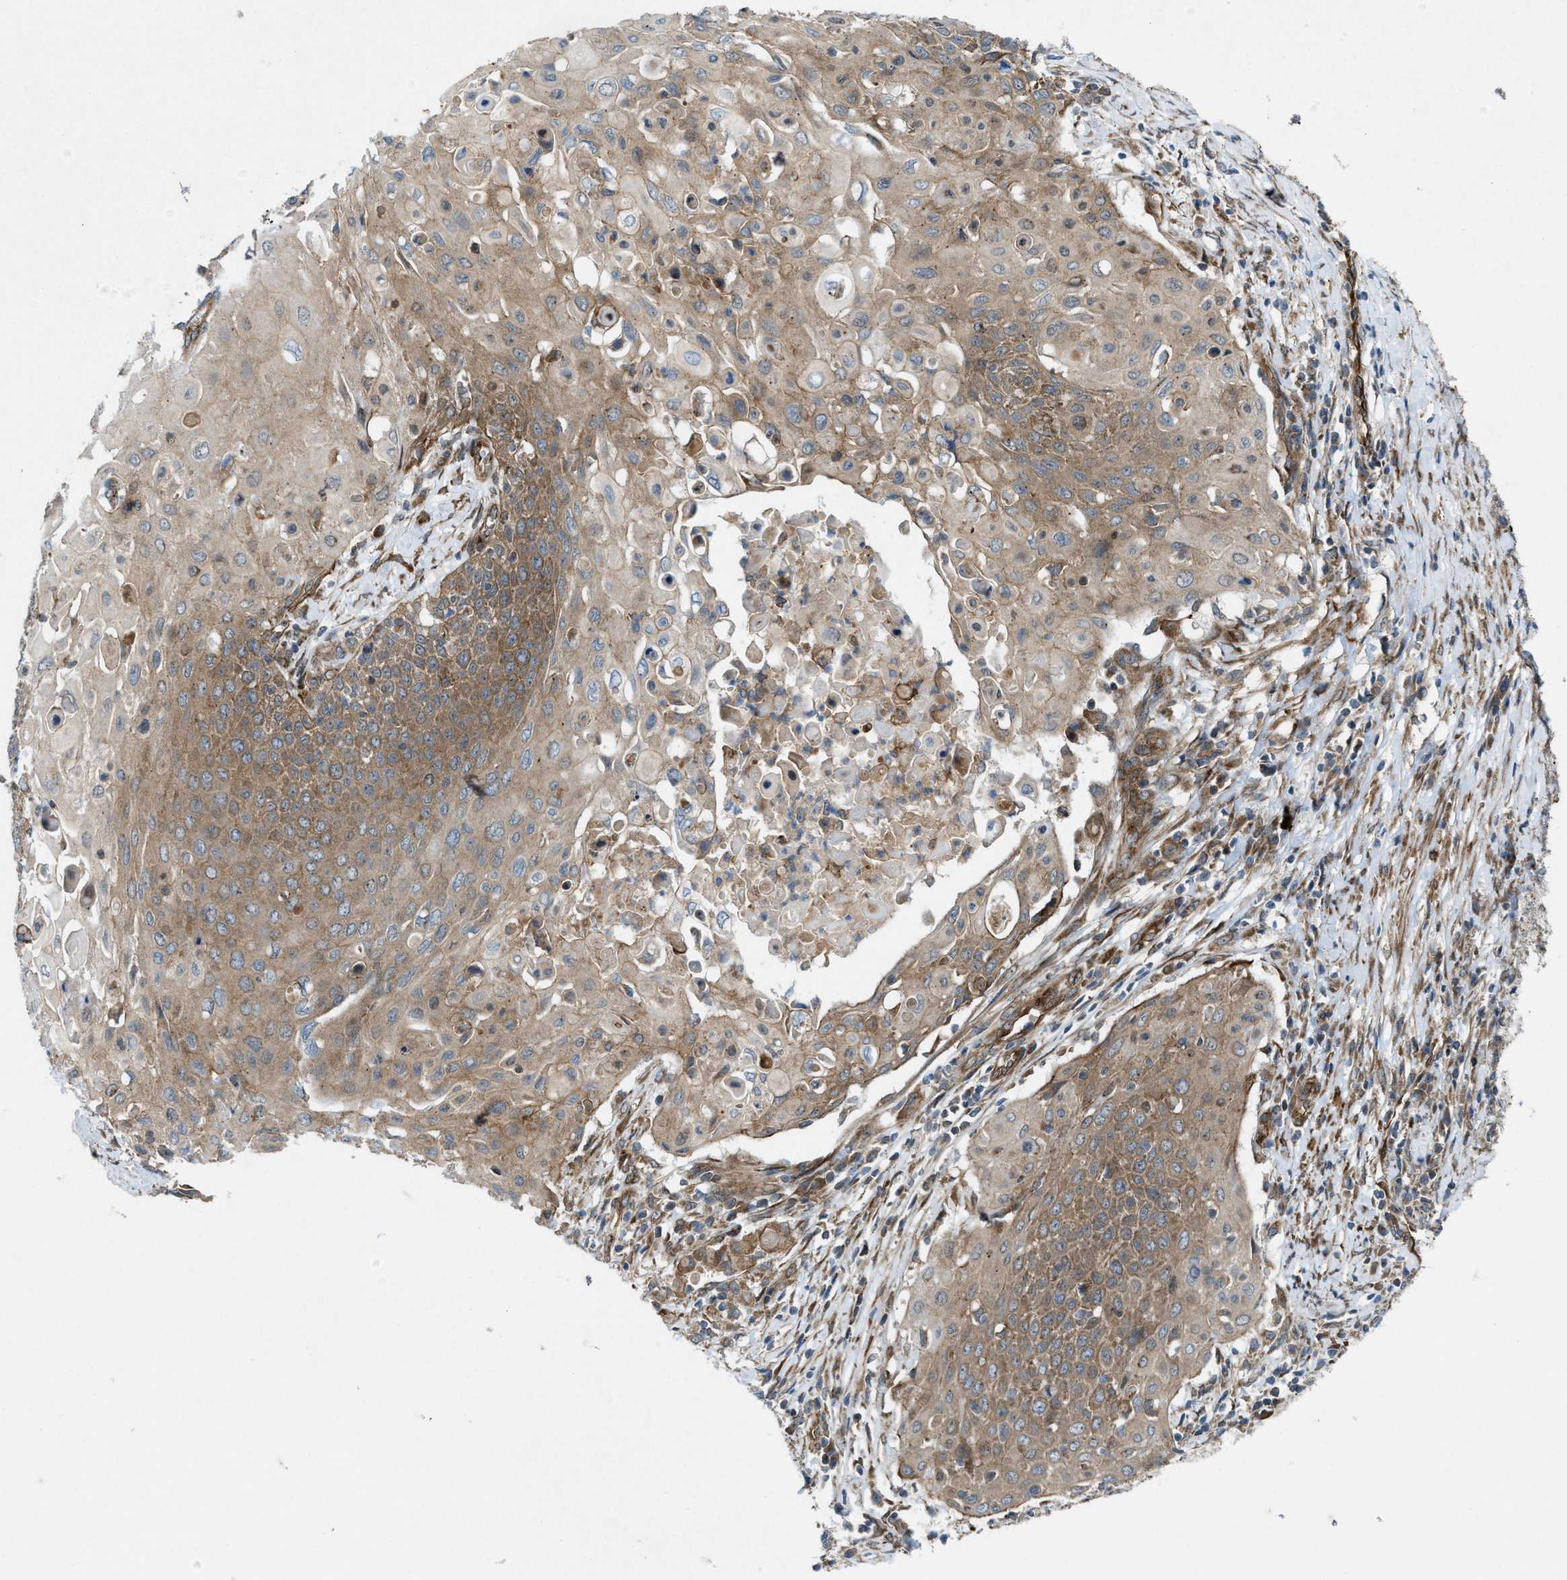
{"staining": {"intensity": "moderate", "quantity": ">75%", "location": "cytoplasmic/membranous"}, "tissue": "cervical cancer", "cell_type": "Tumor cells", "image_type": "cancer", "snomed": [{"axis": "morphology", "description": "Squamous cell carcinoma, NOS"}, {"axis": "topography", "description": "Cervix"}], "caption": "Immunohistochemistry of human cervical squamous cell carcinoma demonstrates medium levels of moderate cytoplasmic/membranous staining in approximately >75% of tumor cells.", "gene": "URGCP", "patient": {"sex": "female", "age": 39}}